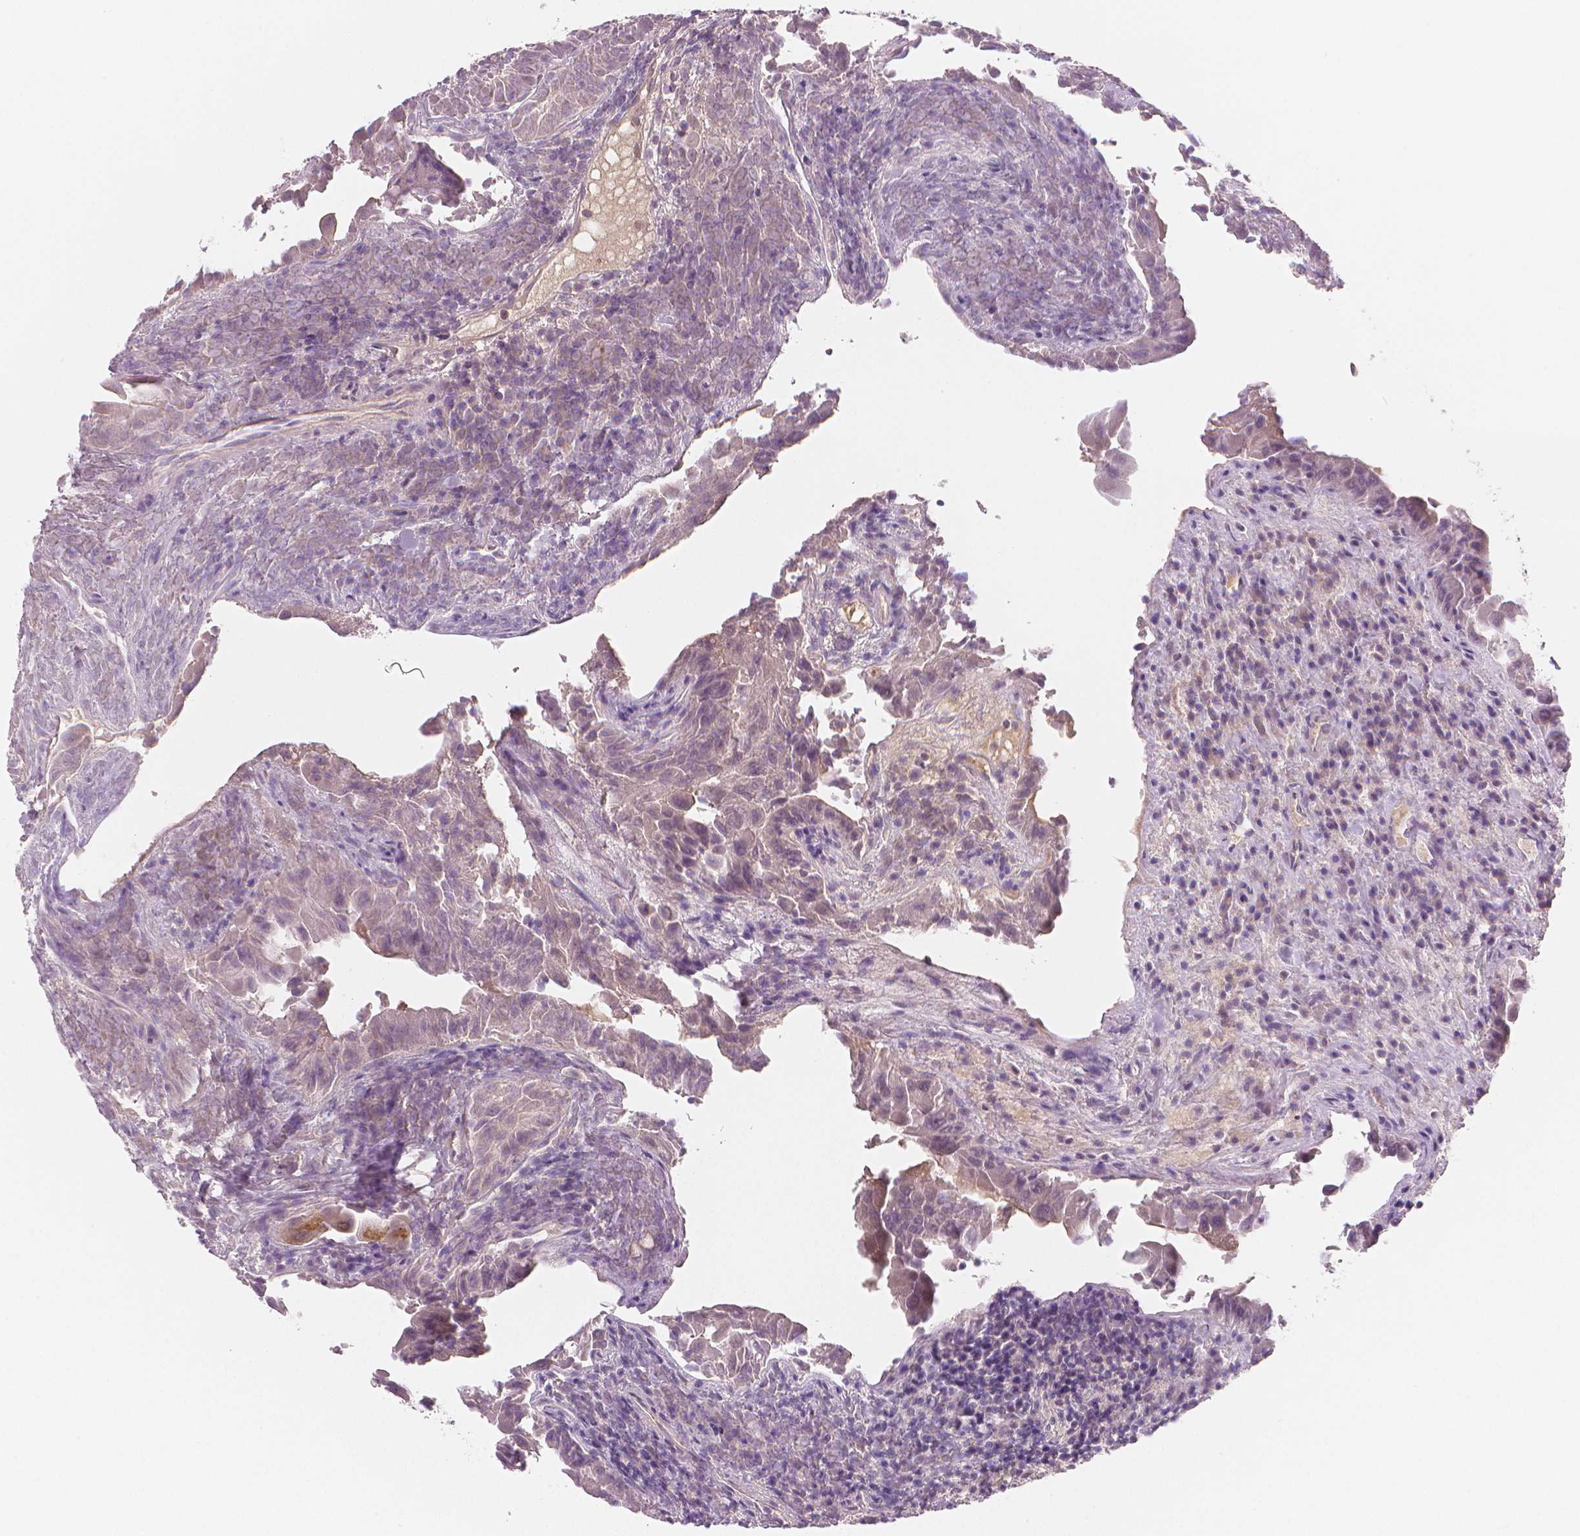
{"staining": {"intensity": "negative", "quantity": "none", "location": "none"}, "tissue": "thyroid cancer", "cell_type": "Tumor cells", "image_type": "cancer", "snomed": [{"axis": "morphology", "description": "Papillary adenocarcinoma, NOS"}, {"axis": "topography", "description": "Thyroid gland"}], "caption": "High power microscopy histopathology image of an immunohistochemistry image of thyroid papillary adenocarcinoma, revealing no significant positivity in tumor cells.", "gene": "APOA4", "patient": {"sex": "female", "age": 37}}